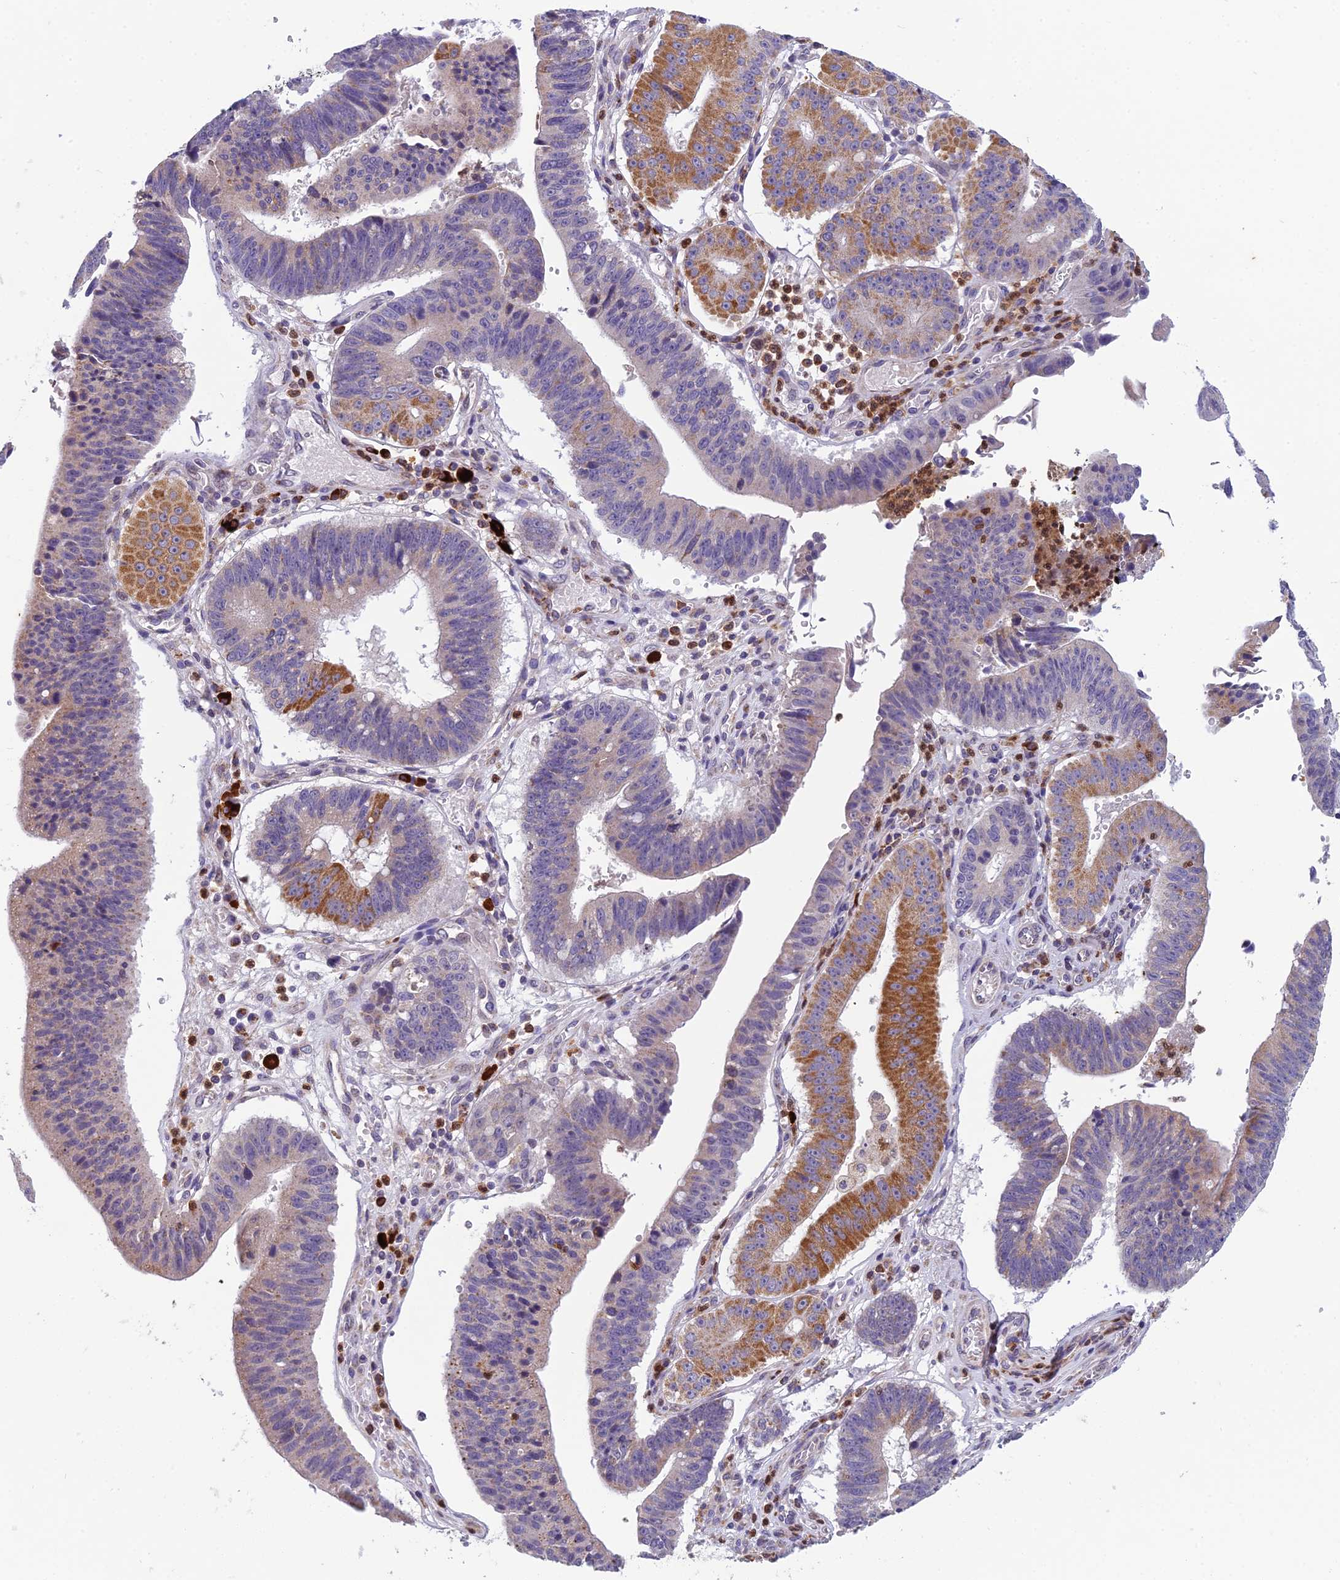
{"staining": {"intensity": "moderate", "quantity": "<25%", "location": "cytoplasmic/membranous"}, "tissue": "stomach cancer", "cell_type": "Tumor cells", "image_type": "cancer", "snomed": [{"axis": "morphology", "description": "Adenocarcinoma, NOS"}, {"axis": "topography", "description": "Stomach"}], "caption": "Stomach cancer (adenocarcinoma) stained with a brown dye exhibits moderate cytoplasmic/membranous positive positivity in about <25% of tumor cells.", "gene": "ENSG00000188897", "patient": {"sex": "male", "age": 59}}